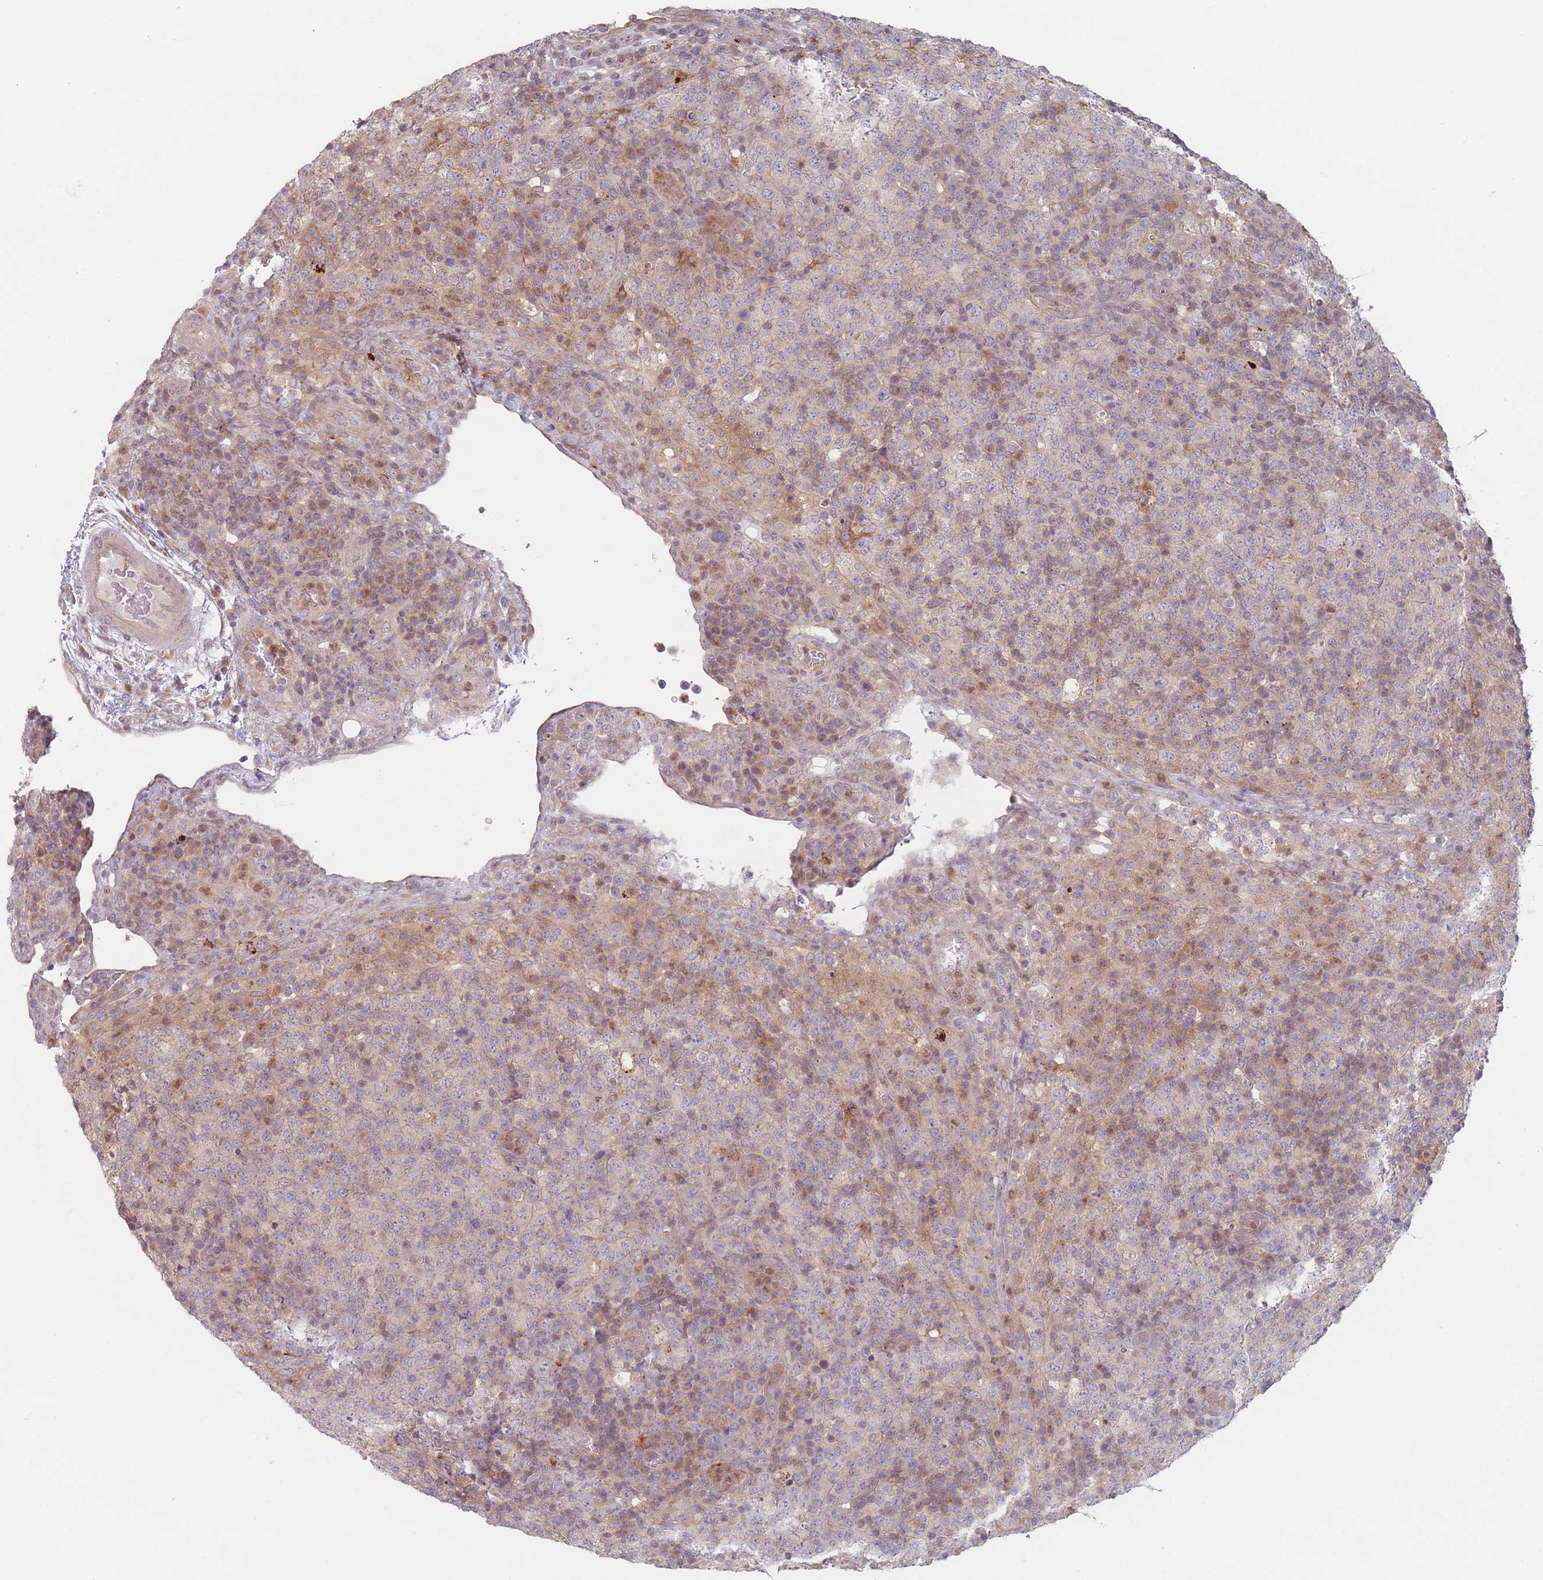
{"staining": {"intensity": "weak", "quantity": "25%-75%", "location": "cytoplasmic/membranous"}, "tissue": "lymphoma", "cell_type": "Tumor cells", "image_type": "cancer", "snomed": [{"axis": "morphology", "description": "Malignant lymphoma, non-Hodgkin's type, High grade"}, {"axis": "topography", "description": "Lymph node"}], "caption": "The photomicrograph displays staining of high-grade malignant lymphoma, non-Hodgkin's type, revealing weak cytoplasmic/membranous protein staining (brown color) within tumor cells.", "gene": "PPM1A", "patient": {"sex": "male", "age": 54}}